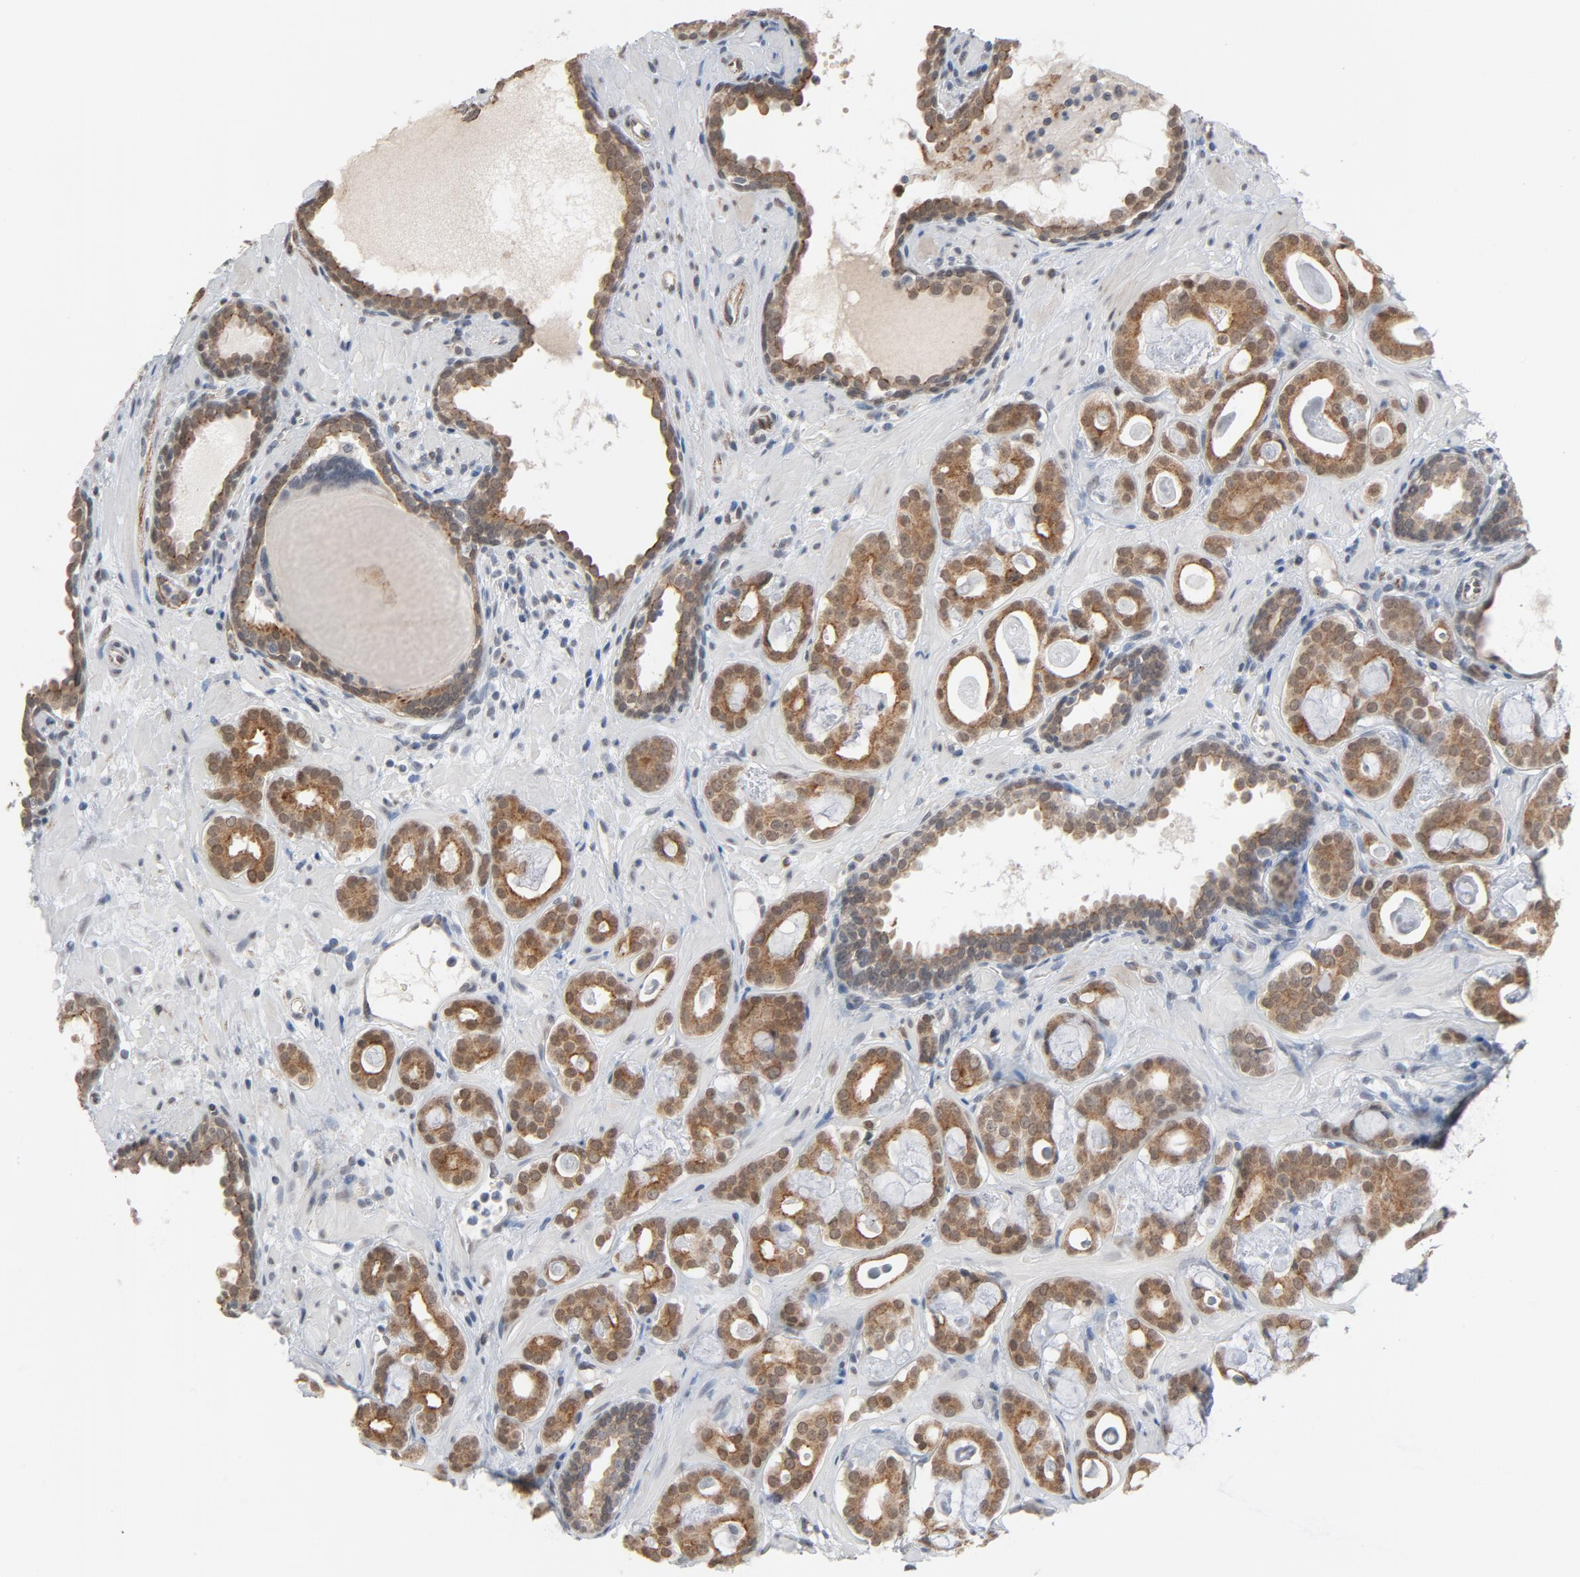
{"staining": {"intensity": "moderate", "quantity": ">75%", "location": "cytoplasmic/membranous"}, "tissue": "prostate cancer", "cell_type": "Tumor cells", "image_type": "cancer", "snomed": [{"axis": "morphology", "description": "Adenocarcinoma, Low grade"}, {"axis": "topography", "description": "Prostate"}], "caption": "This is a micrograph of immunohistochemistry staining of prostate cancer, which shows moderate positivity in the cytoplasmic/membranous of tumor cells.", "gene": "ITPR3", "patient": {"sex": "male", "age": 57}}